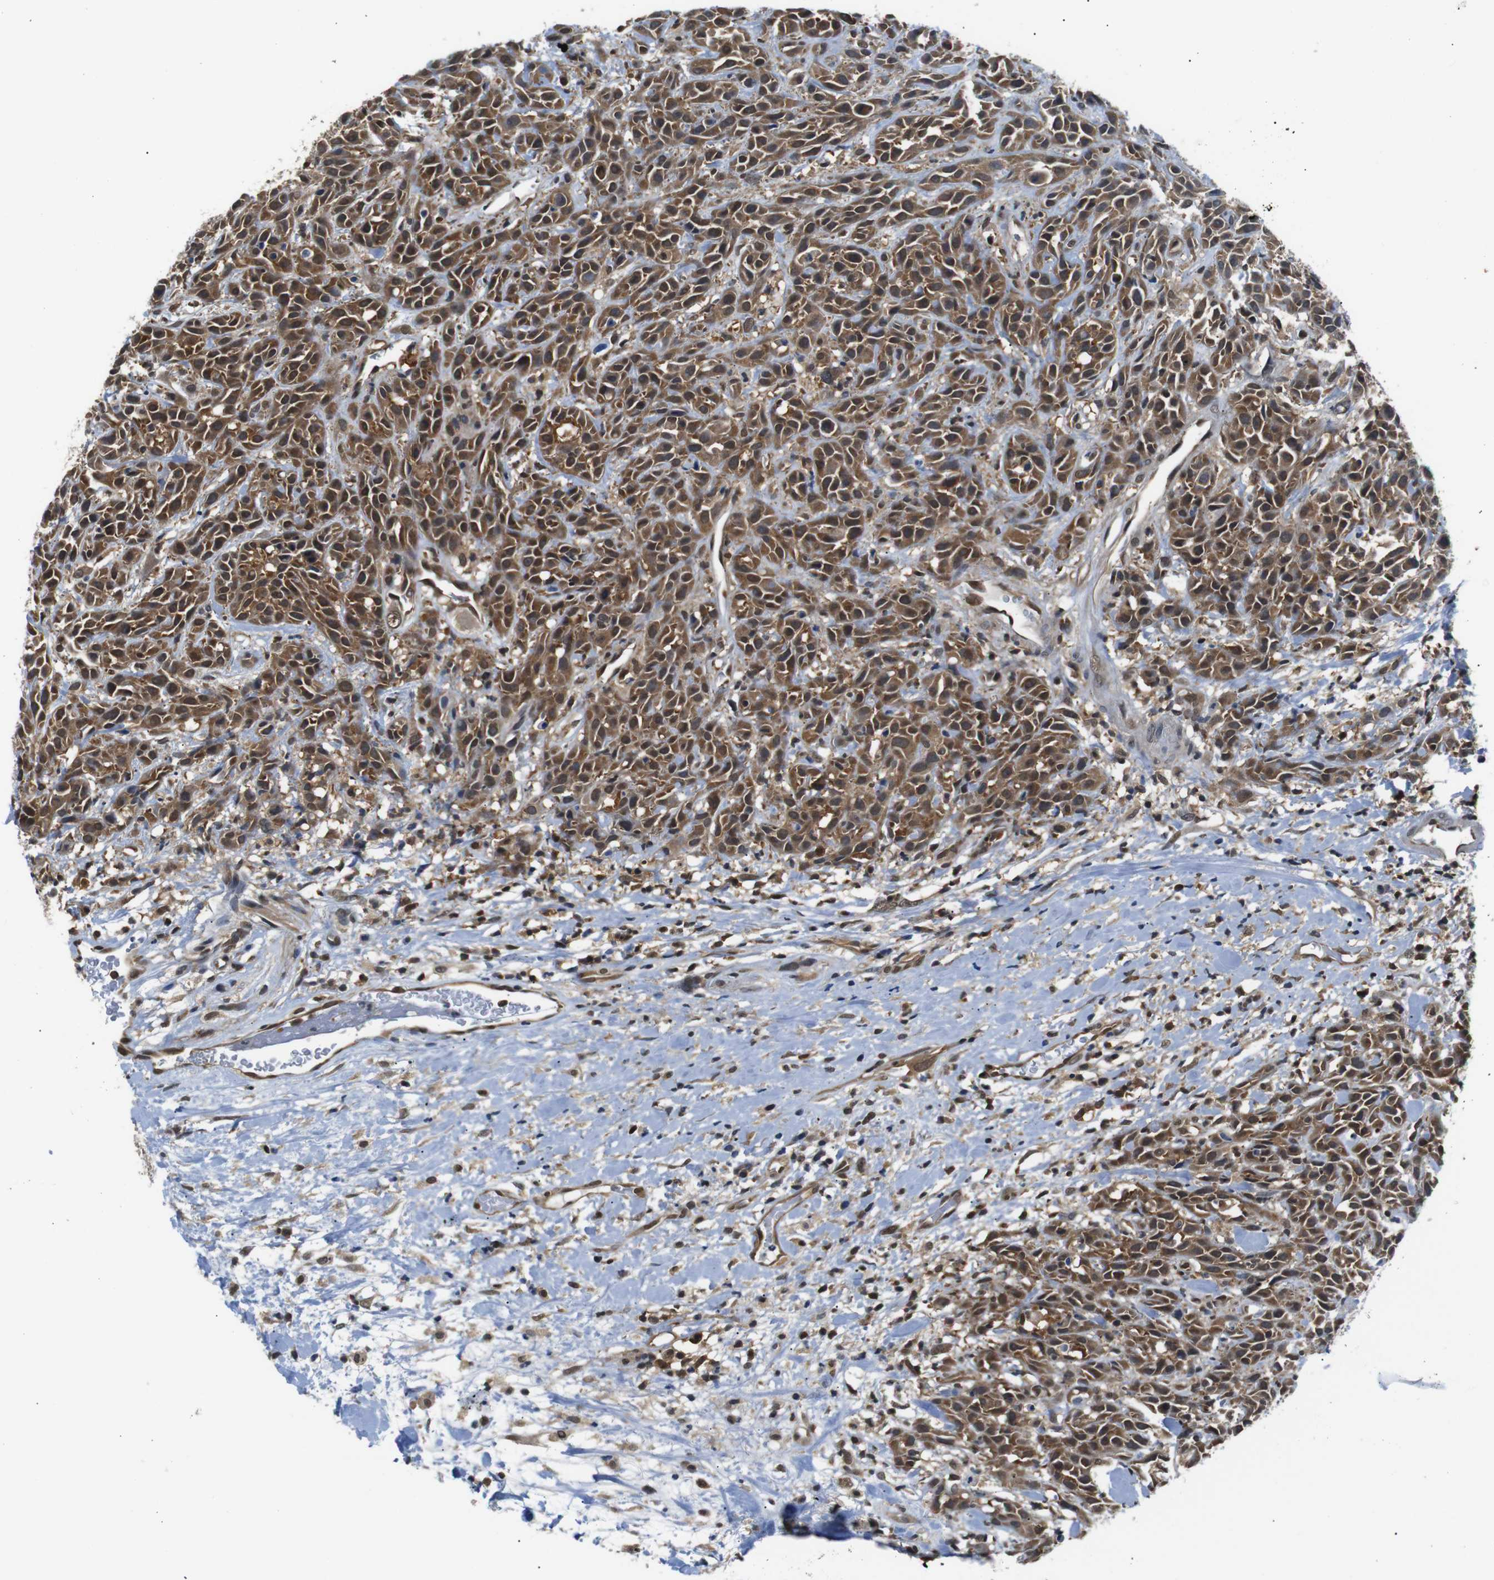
{"staining": {"intensity": "moderate", "quantity": ">75%", "location": "cytoplasmic/membranous,nuclear"}, "tissue": "head and neck cancer", "cell_type": "Tumor cells", "image_type": "cancer", "snomed": [{"axis": "morphology", "description": "Normal tissue, NOS"}, {"axis": "morphology", "description": "Squamous cell carcinoma, NOS"}, {"axis": "topography", "description": "Cartilage tissue"}, {"axis": "topography", "description": "Head-Neck"}], "caption": "High-magnification brightfield microscopy of squamous cell carcinoma (head and neck) stained with DAB (brown) and counterstained with hematoxylin (blue). tumor cells exhibit moderate cytoplasmic/membranous and nuclear positivity is present in approximately>75% of cells. (DAB IHC, brown staining for protein, blue staining for nuclei).", "gene": "UBXN1", "patient": {"sex": "male", "age": 62}}